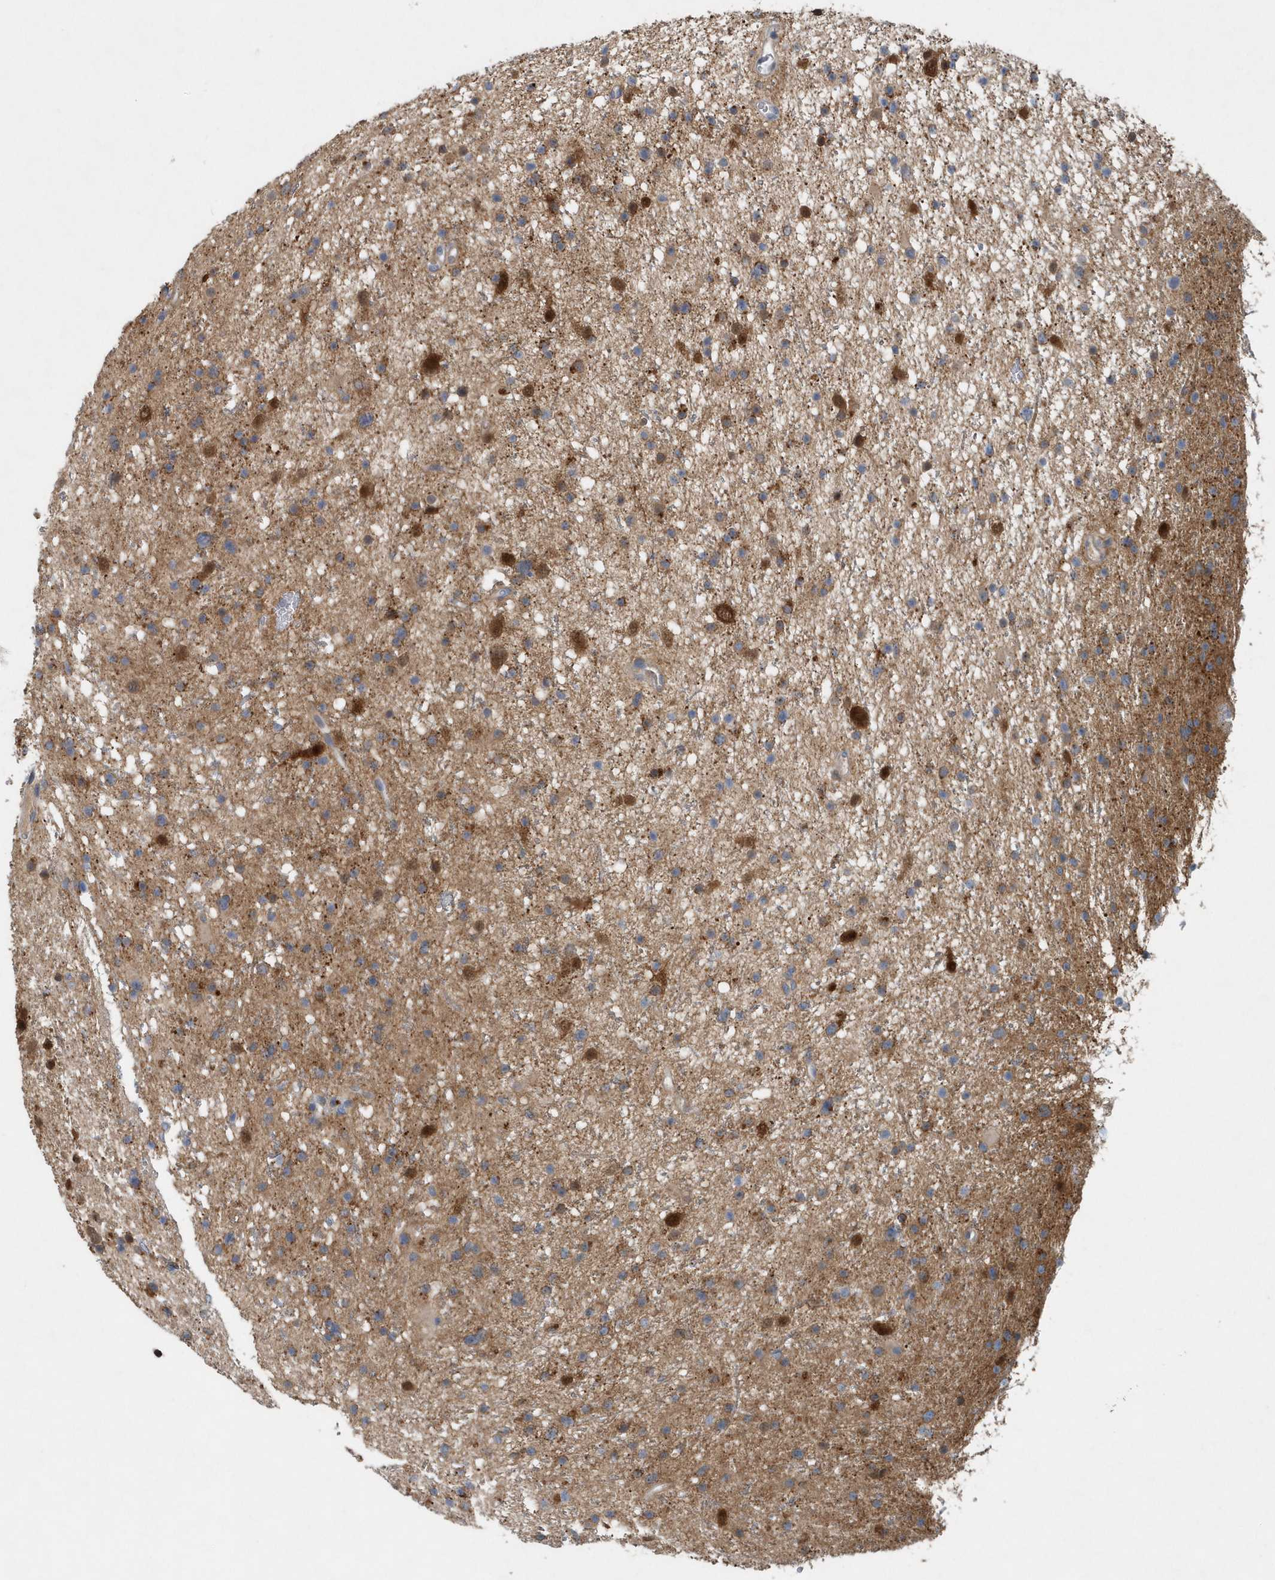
{"staining": {"intensity": "moderate", "quantity": "<25%", "location": "cytoplasmic/membranous"}, "tissue": "glioma", "cell_type": "Tumor cells", "image_type": "cancer", "snomed": [{"axis": "morphology", "description": "Glioma, malignant, Low grade"}, {"axis": "topography", "description": "Cerebral cortex"}], "caption": "An immunohistochemistry (IHC) histopathology image of tumor tissue is shown. Protein staining in brown highlights moderate cytoplasmic/membranous positivity in malignant glioma (low-grade) within tumor cells. (DAB (3,3'-diaminobenzidine) IHC with brightfield microscopy, high magnification).", "gene": "PFN2", "patient": {"sex": "female", "age": 39}}